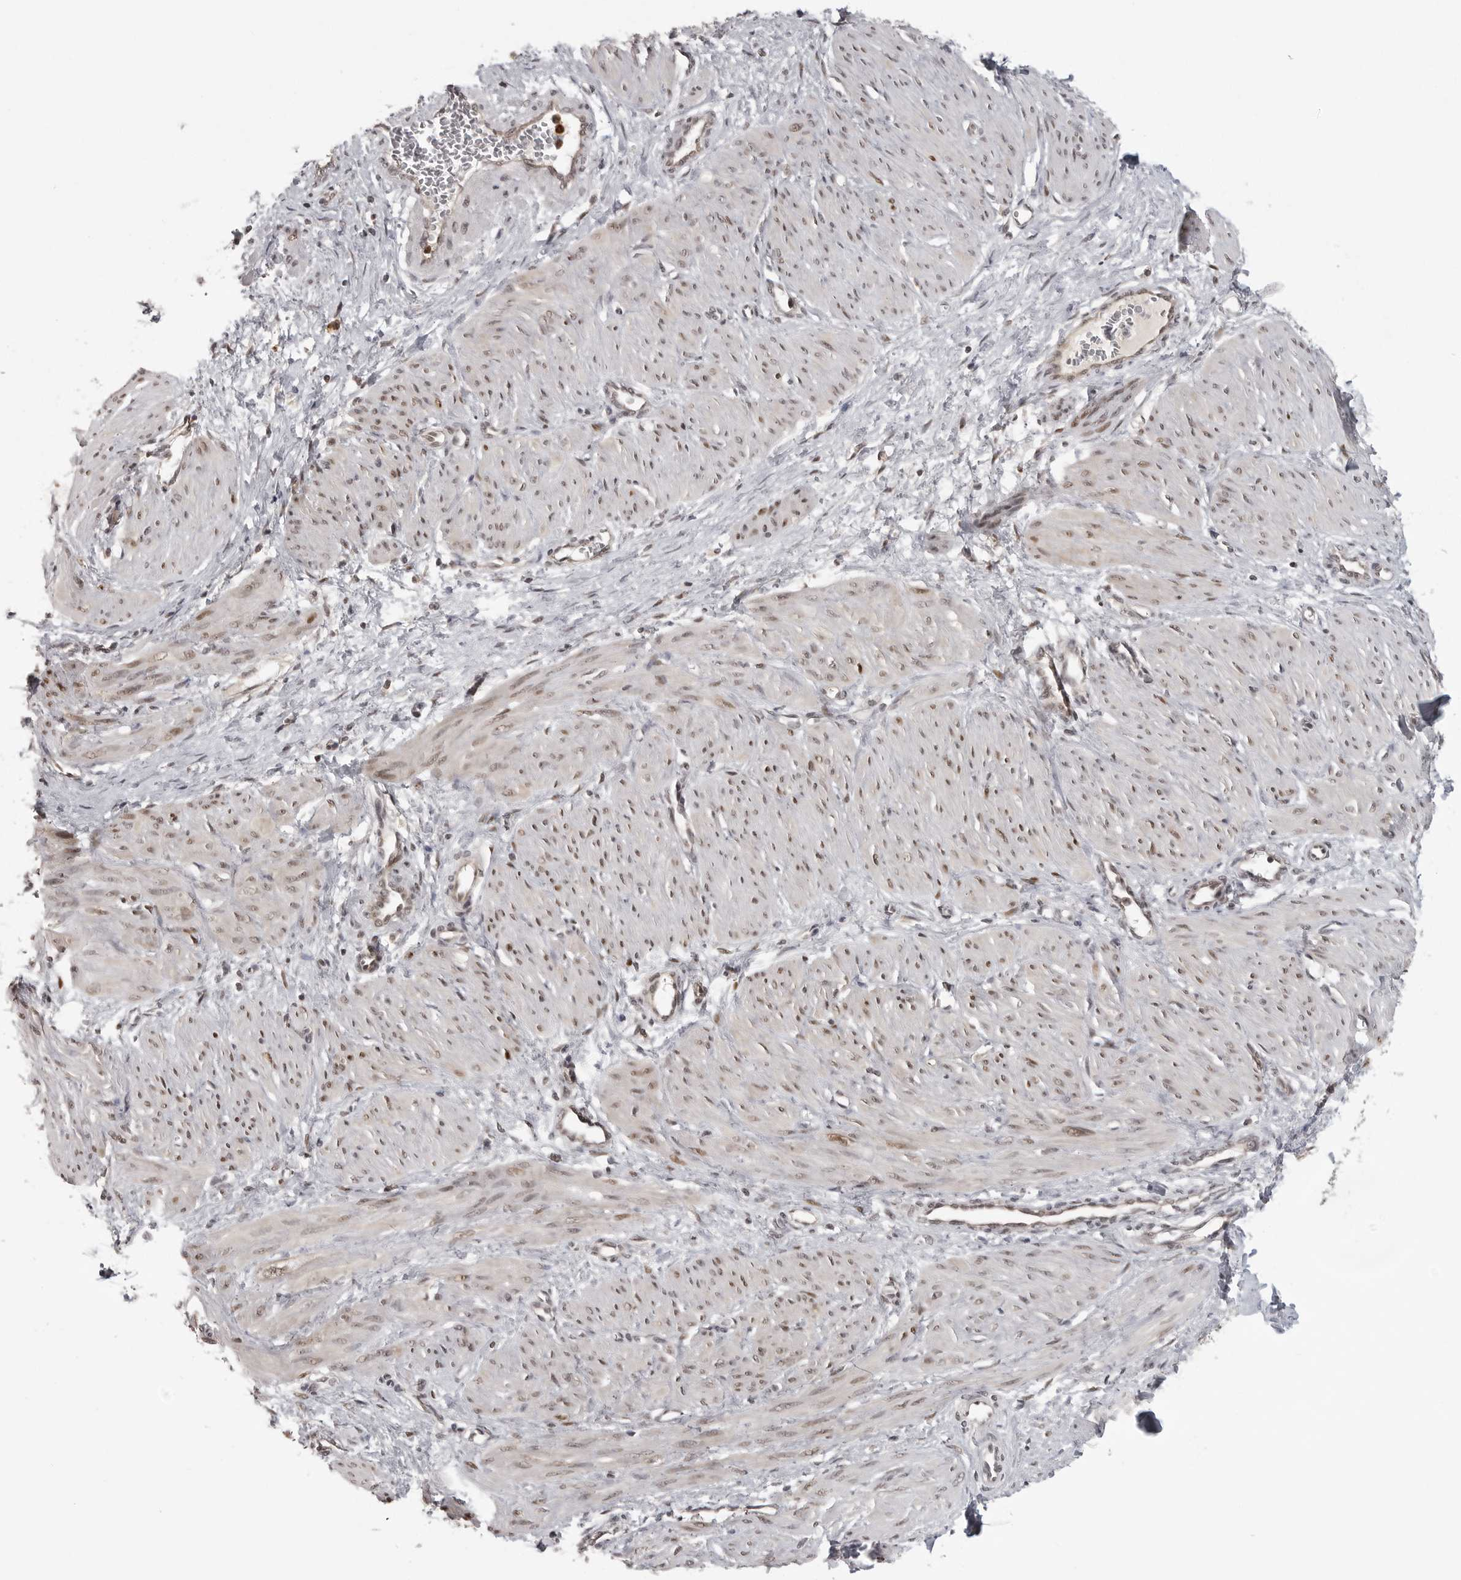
{"staining": {"intensity": "moderate", "quantity": "25%-75%", "location": "cytoplasmic/membranous,nuclear"}, "tissue": "smooth muscle", "cell_type": "Smooth muscle cells", "image_type": "normal", "snomed": [{"axis": "morphology", "description": "Normal tissue, NOS"}, {"axis": "topography", "description": "Endometrium"}], "caption": "Immunohistochemistry (IHC) (DAB (3,3'-diaminobenzidine)) staining of normal human smooth muscle shows moderate cytoplasmic/membranous,nuclear protein positivity in approximately 25%-75% of smooth muscle cells. (DAB = brown stain, brightfield microscopy at high magnification).", "gene": "PEG3", "patient": {"sex": "female", "age": 33}}